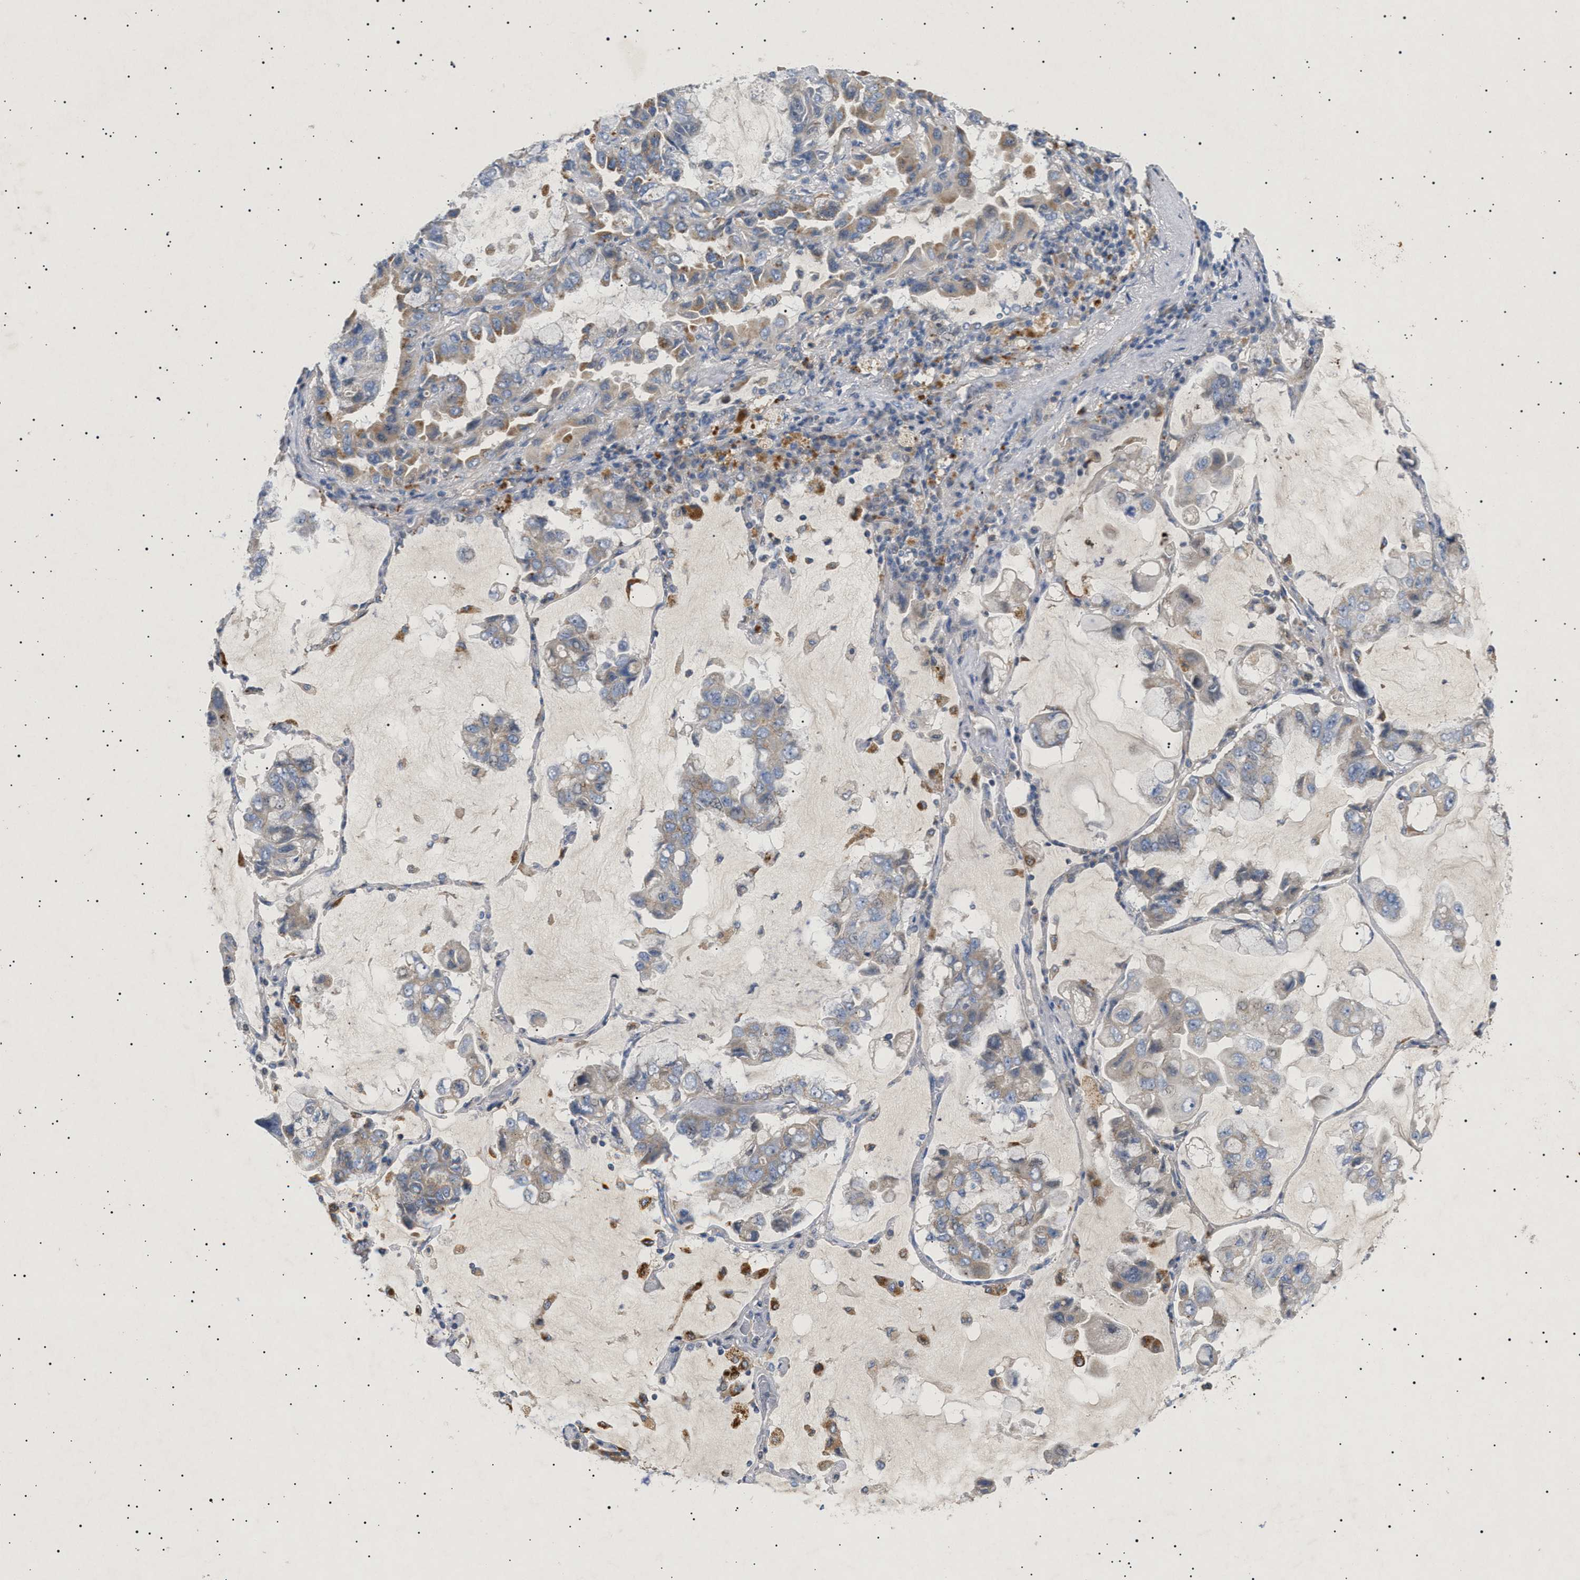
{"staining": {"intensity": "moderate", "quantity": "<25%", "location": "cytoplasmic/membranous"}, "tissue": "lung cancer", "cell_type": "Tumor cells", "image_type": "cancer", "snomed": [{"axis": "morphology", "description": "Adenocarcinoma, NOS"}, {"axis": "topography", "description": "Lung"}], "caption": "Protein positivity by immunohistochemistry (IHC) displays moderate cytoplasmic/membranous expression in about <25% of tumor cells in lung adenocarcinoma. (Brightfield microscopy of DAB IHC at high magnification).", "gene": "SIRT5", "patient": {"sex": "male", "age": 64}}